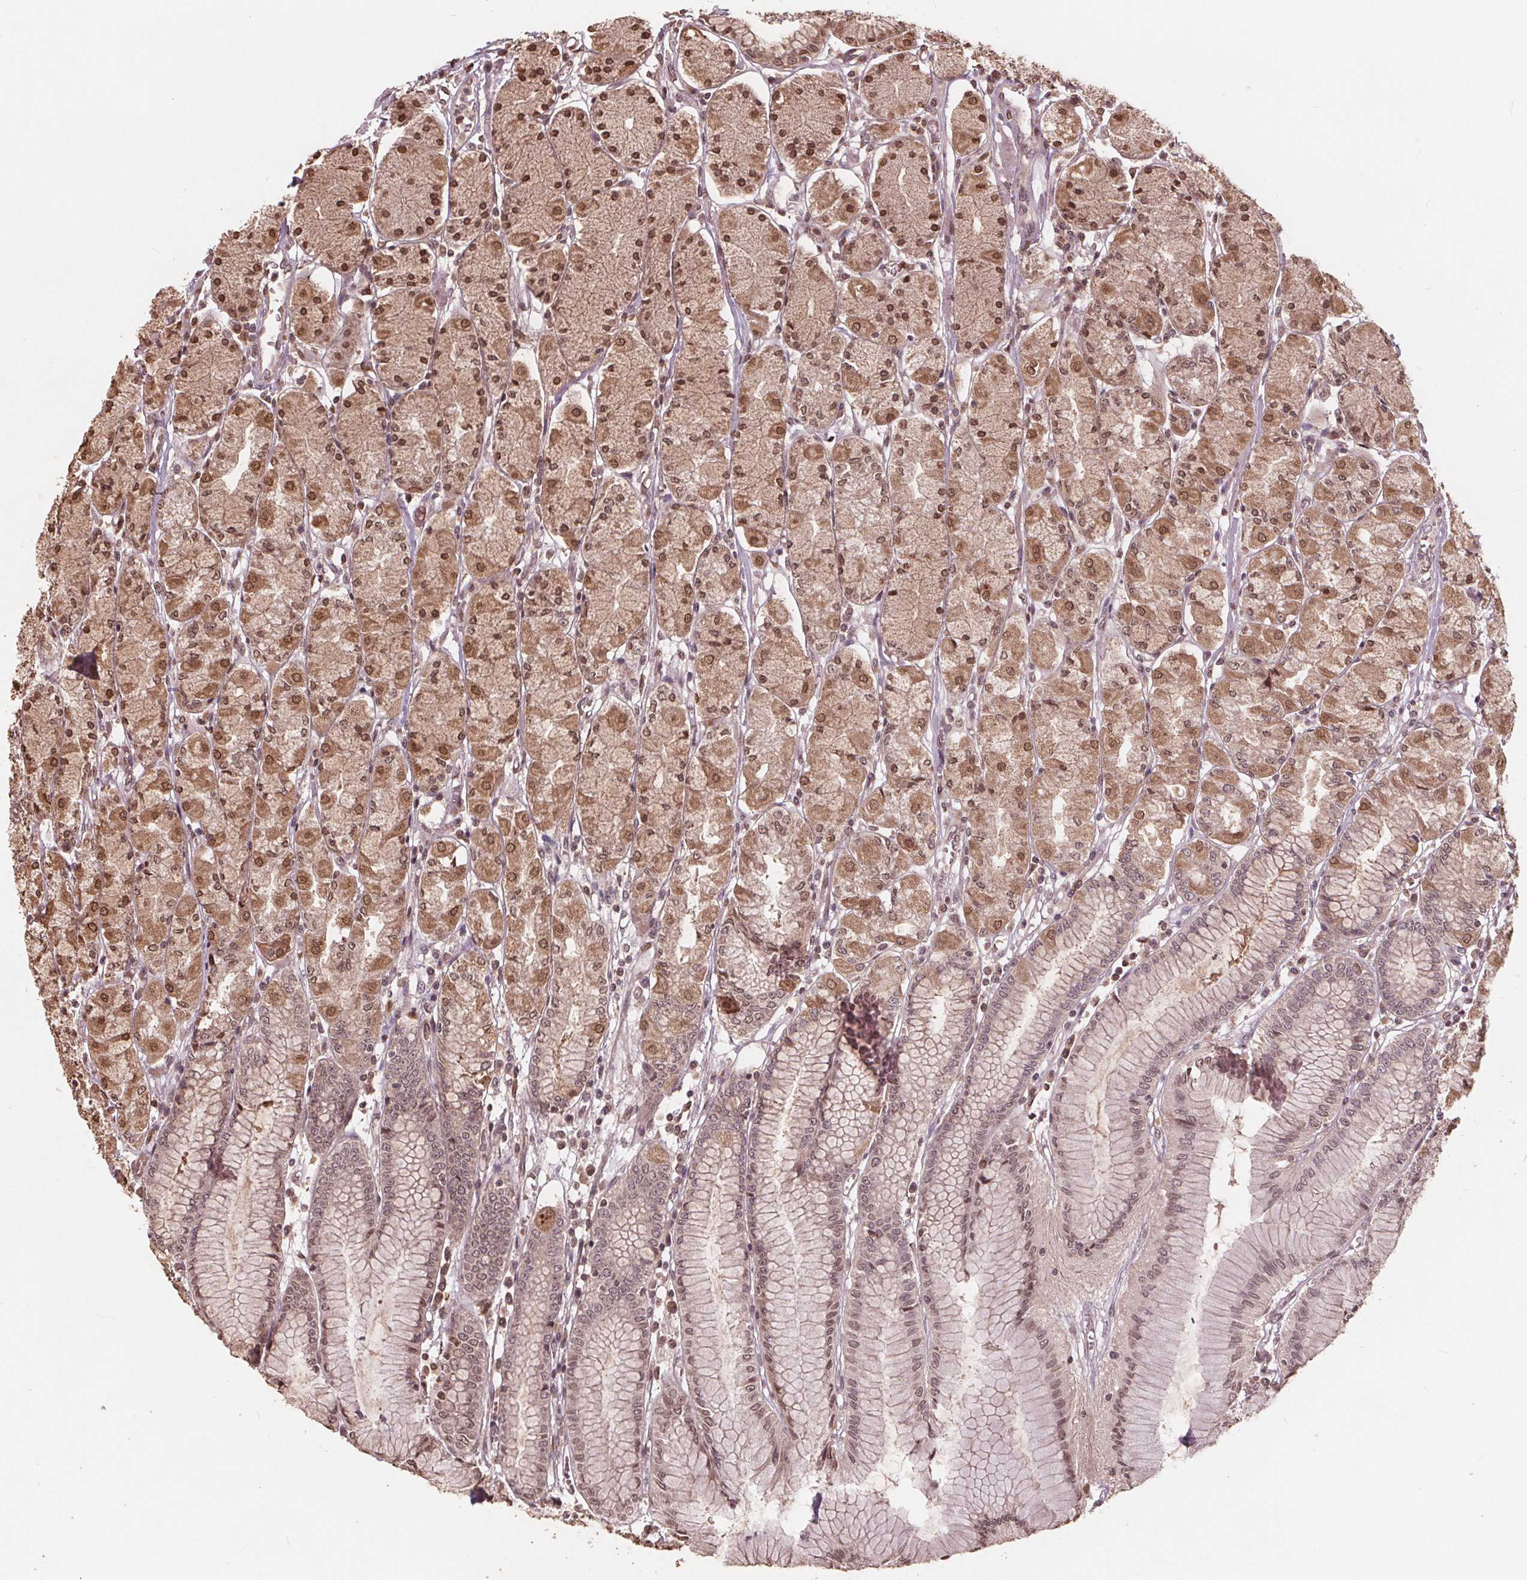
{"staining": {"intensity": "moderate", "quantity": ">75%", "location": "cytoplasmic/membranous,nuclear"}, "tissue": "stomach", "cell_type": "Glandular cells", "image_type": "normal", "snomed": [{"axis": "morphology", "description": "Normal tissue, NOS"}, {"axis": "topography", "description": "Stomach, upper"}], "caption": "A brown stain shows moderate cytoplasmic/membranous,nuclear staining of a protein in glandular cells of normal human stomach. (Brightfield microscopy of DAB IHC at high magnification).", "gene": "HIF1AN", "patient": {"sex": "male", "age": 69}}